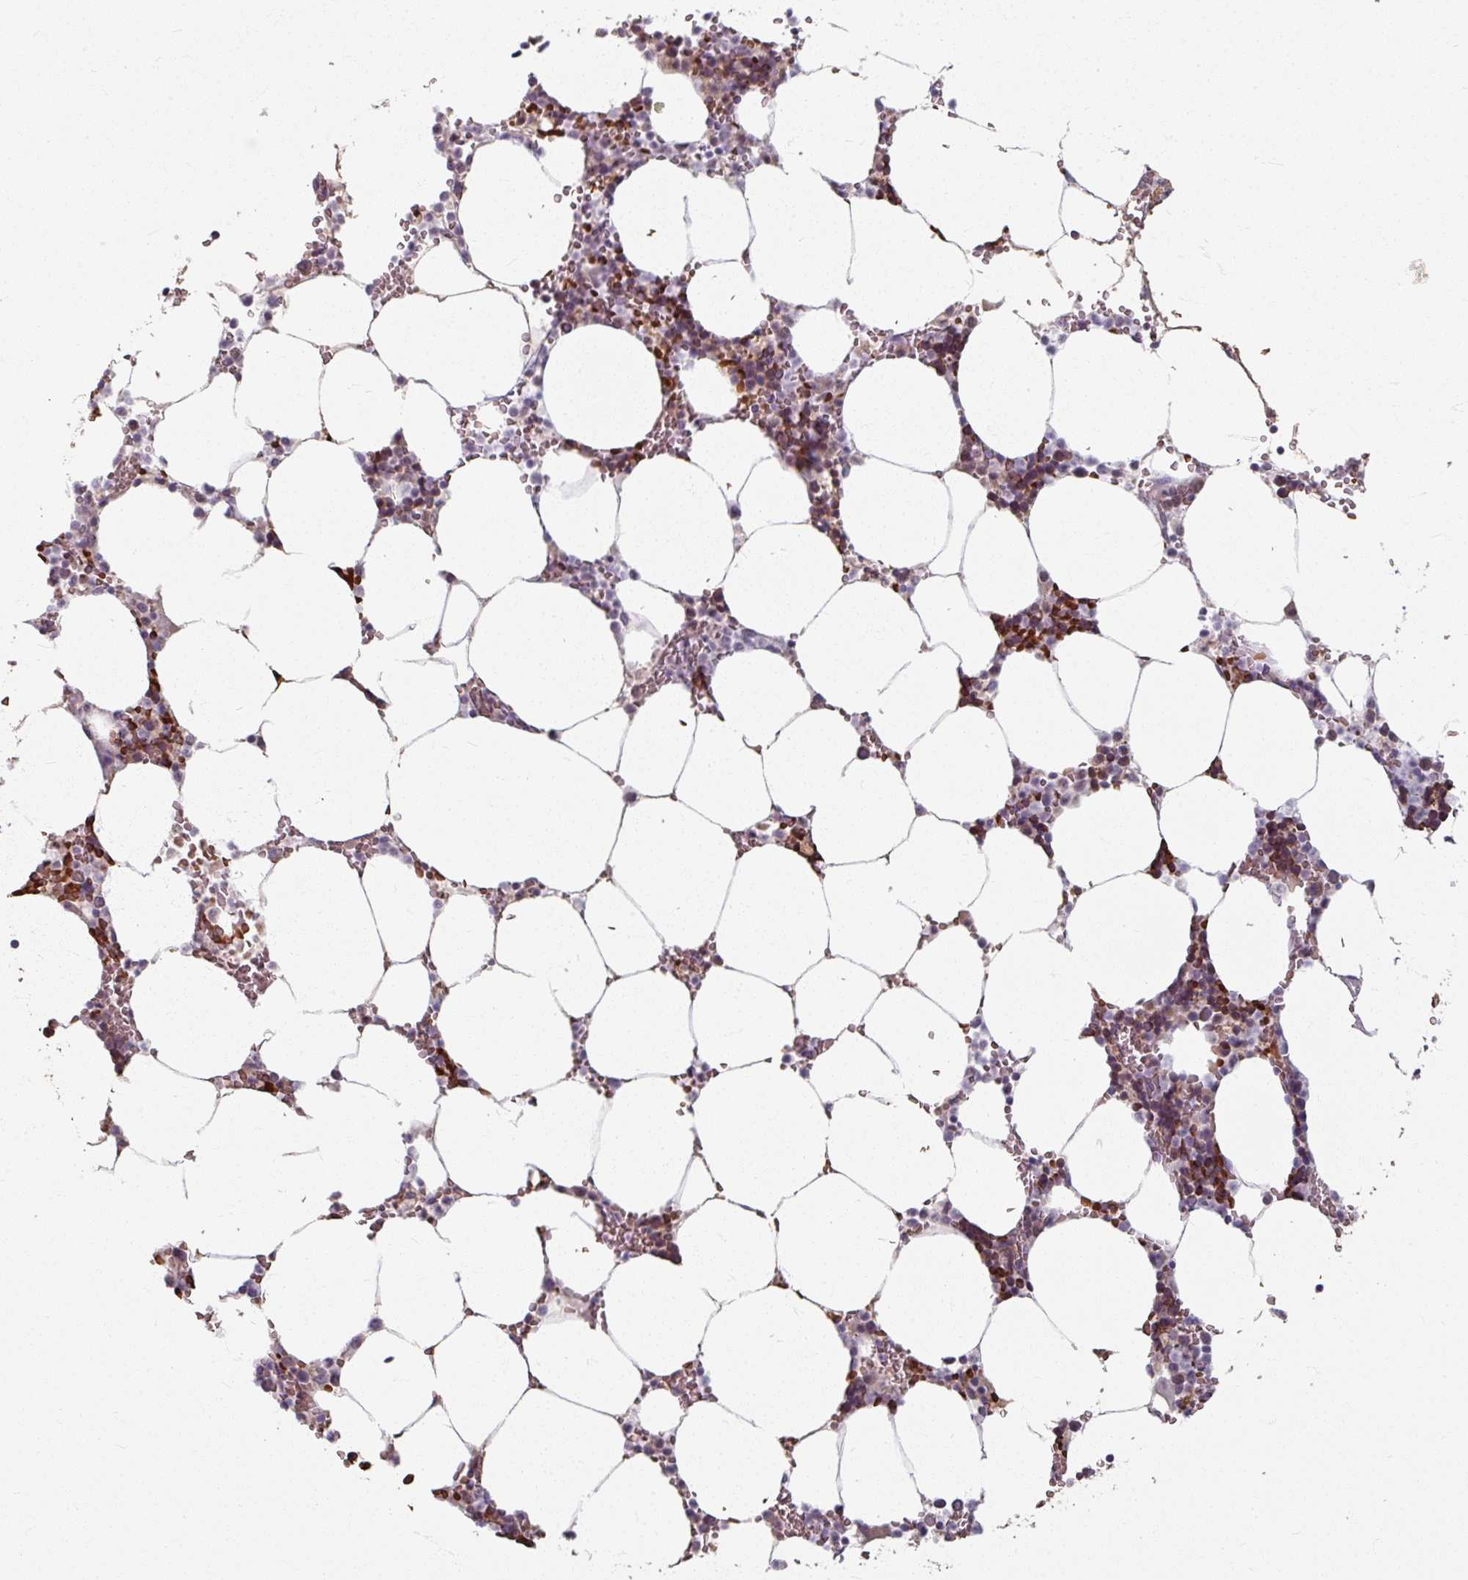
{"staining": {"intensity": "weak", "quantity": "<25%", "location": "cytoplasmic/membranous"}, "tissue": "bone marrow", "cell_type": "Hematopoietic cells", "image_type": "normal", "snomed": [{"axis": "morphology", "description": "Normal tissue, NOS"}, {"axis": "topography", "description": "Bone marrow"}], "caption": "This is a photomicrograph of immunohistochemistry staining of unremarkable bone marrow, which shows no positivity in hematopoietic cells. The staining is performed using DAB brown chromogen with nuclei counter-stained in using hematoxylin.", "gene": "KMT5C", "patient": {"sex": "male", "age": 70}}